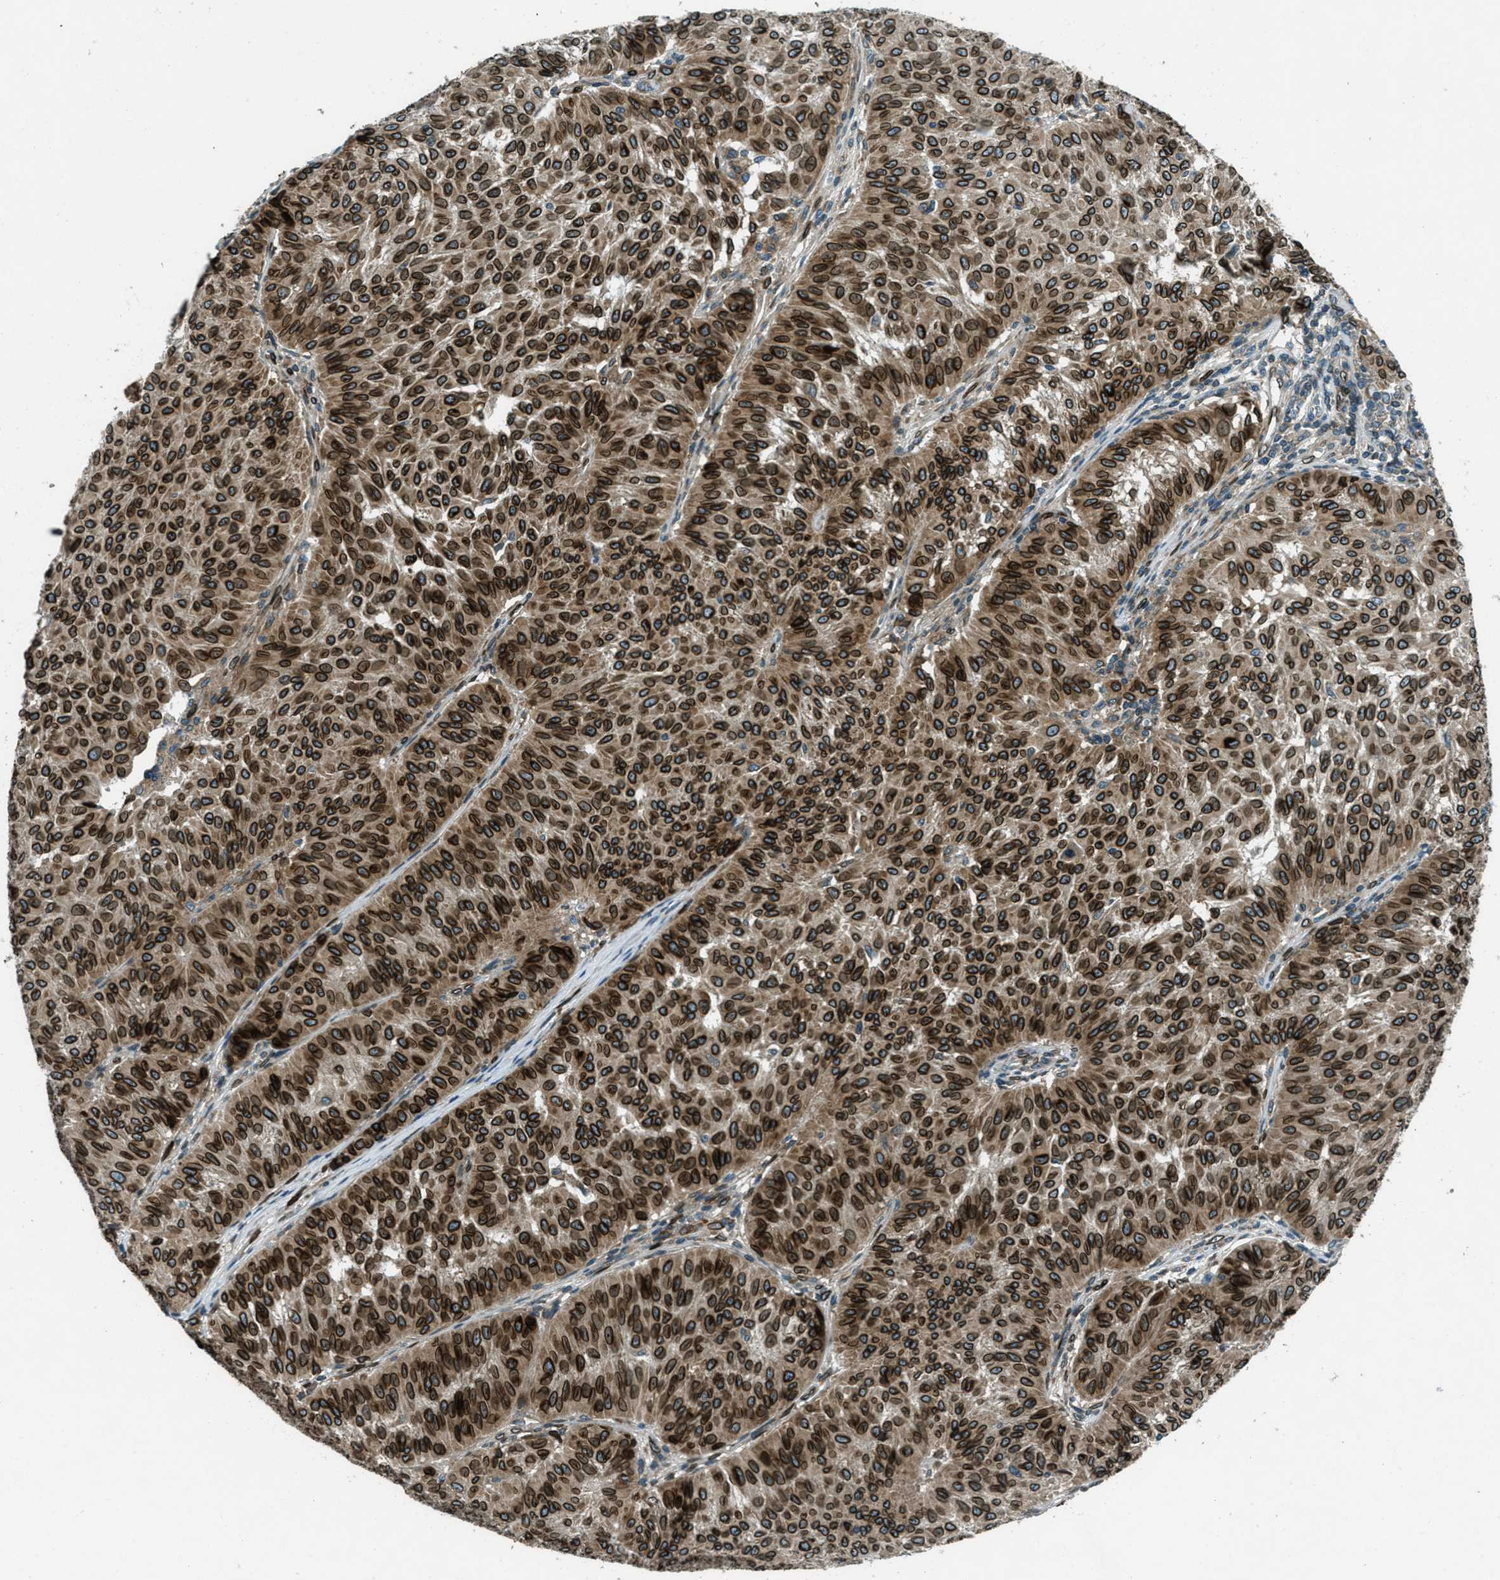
{"staining": {"intensity": "strong", "quantity": ">75%", "location": "cytoplasmic/membranous,nuclear"}, "tissue": "melanoma", "cell_type": "Tumor cells", "image_type": "cancer", "snomed": [{"axis": "morphology", "description": "Malignant melanoma, NOS"}, {"axis": "topography", "description": "Skin"}], "caption": "The immunohistochemical stain labels strong cytoplasmic/membranous and nuclear expression in tumor cells of melanoma tissue.", "gene": "LEMD2", "patient": {"sex": "female", "age": 72}}